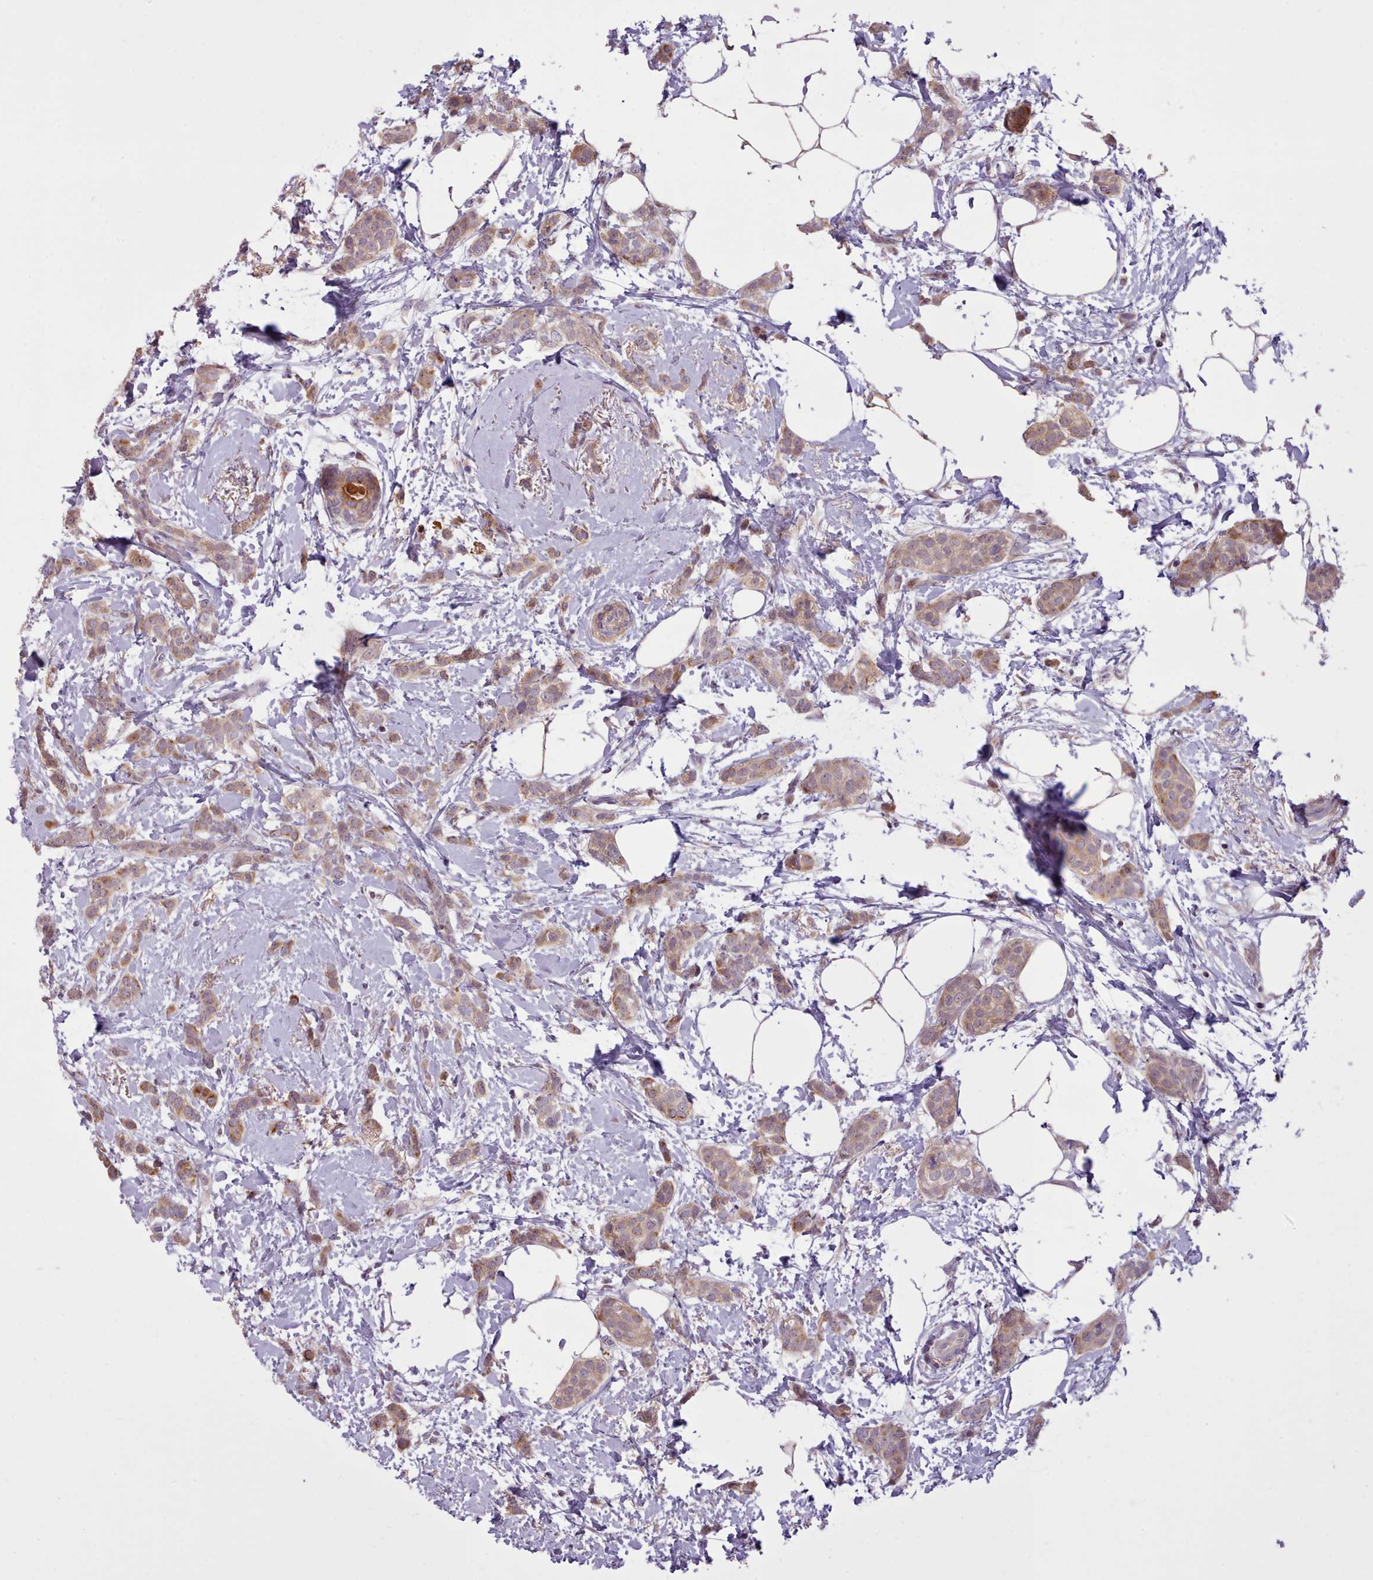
{"staining": {"intensity": "moderate", "quantity": ">75%", "location": "cytoplasmic/membranous"}, "tissue": "breast cancer", "cell_type": "Tumor cells", "image_type": "cancer", "snomed": [{"axis": "morphology", "description": "Duct carcinoma"}, {"axis": "topography", "description": "Breast"}], "caption": "Immunohistochemistry micrograph of neoplastic tissue: infiltrating ductal carcinoma (breast) stained using immunohistochemistry (IHC) demonstrates medium levels of moderate protein expression localized specifically in the cytoplasmic/membranous of tumor cells, appearing as a cytoplasmic/membranous brown color.", "gene": "NMRK1", "patient": {"sex": "female", "age": 72}}